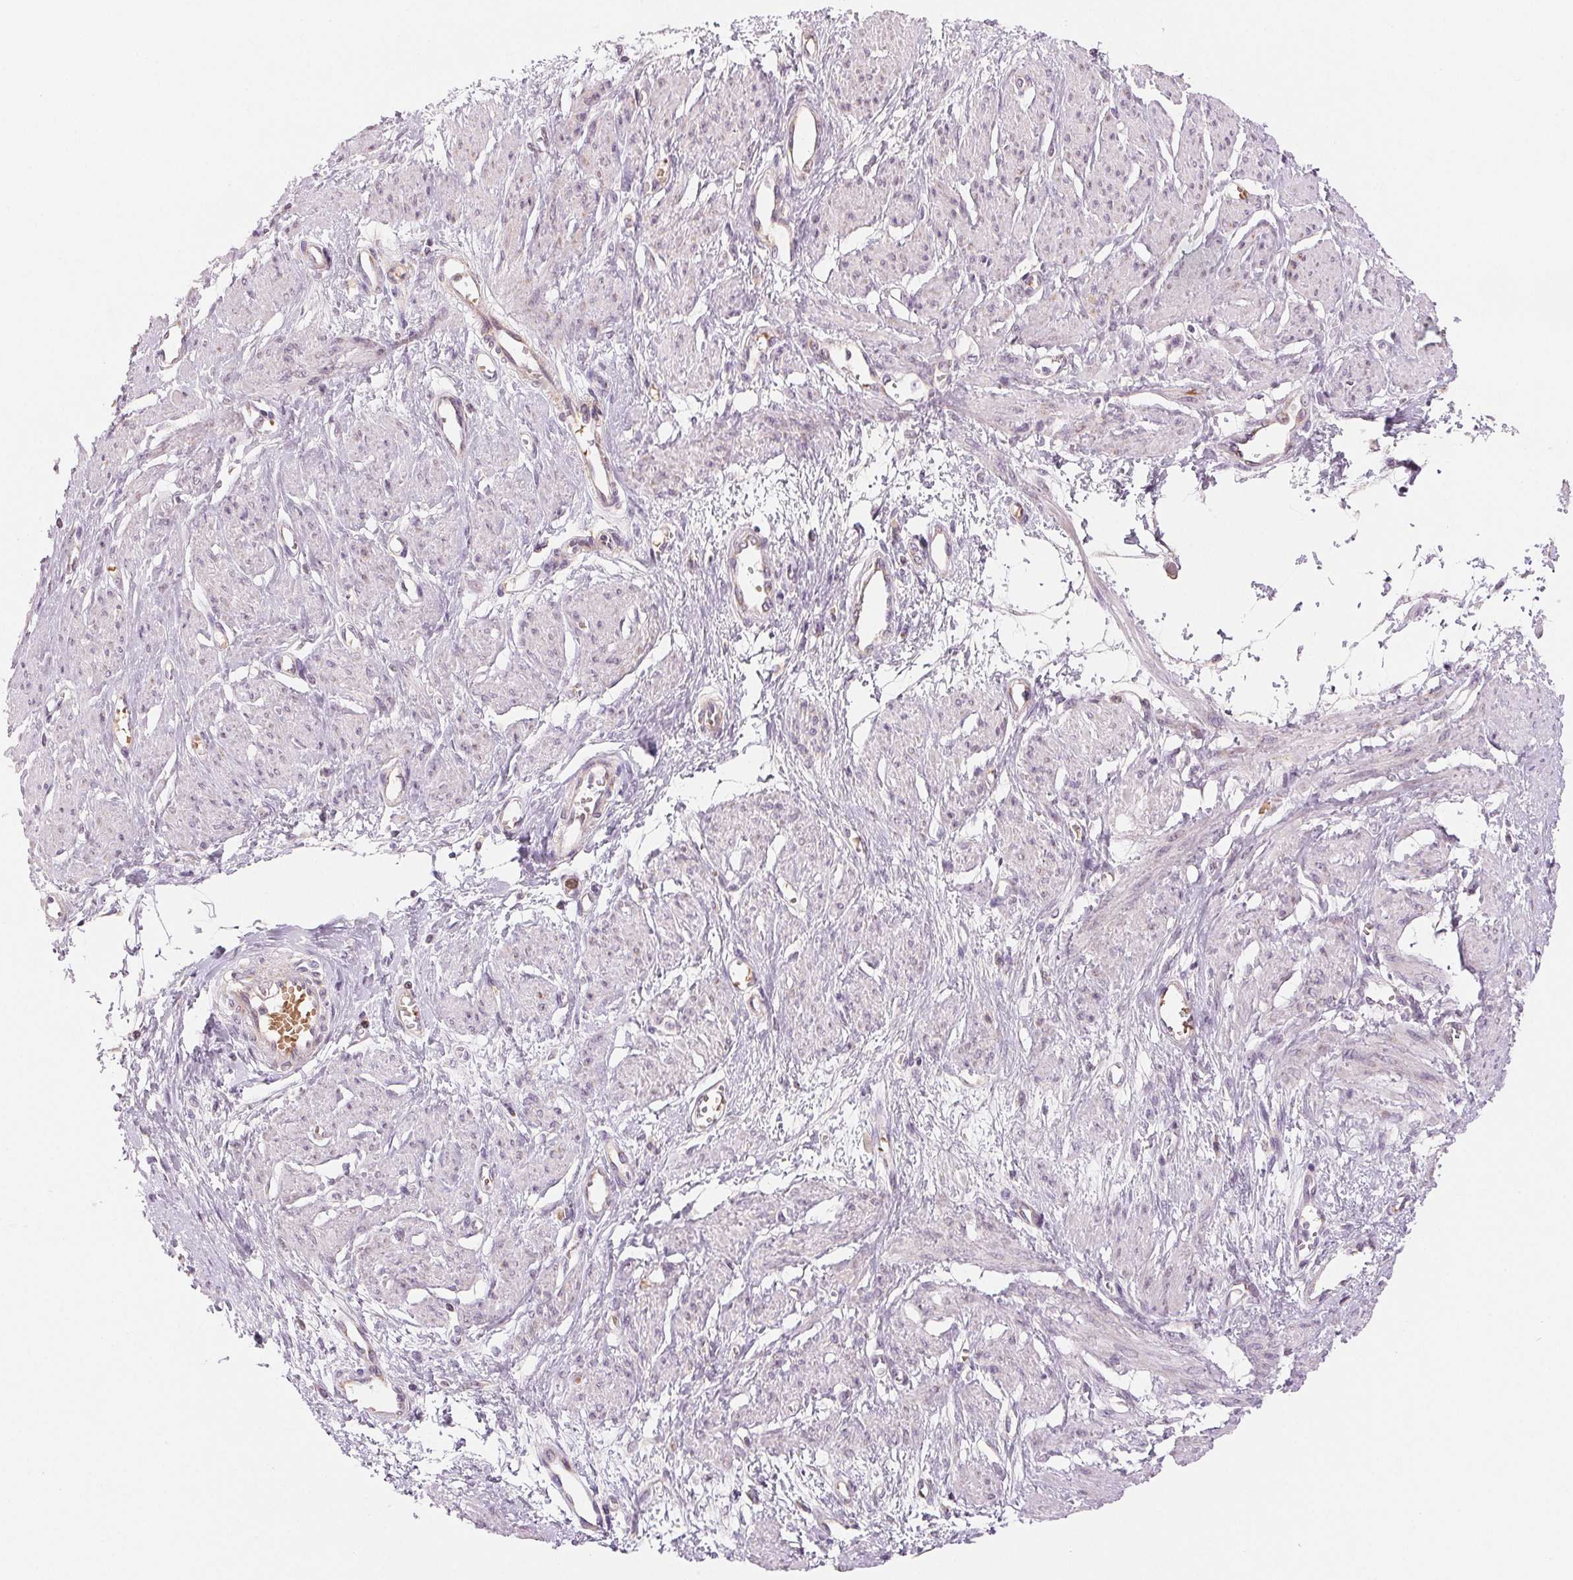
{"staining": {"intensity": "negative", "quantity": "none", "location": "none"}, "tissue": "smooth muscle", "cell_type": "Smooth muscle cells", "image_type": "normal", "snomed": [{"axis": "morphology", "description": "Normal tissue, NOS"}, {"axis": "topography", "description": "Smooth muscle"}, {"axis": "topography", "description": "Uterus"}], "caption": "IHC micrograph of benign smooth muscle: human smooth muscle stained with DAB reveals no significant protein expression in smooth muscle cells. (DAB immunohistochemistry with hematoxylin counter stain).", "gene": "HINT2", "patient": {"sex": "female", "age": 39}}